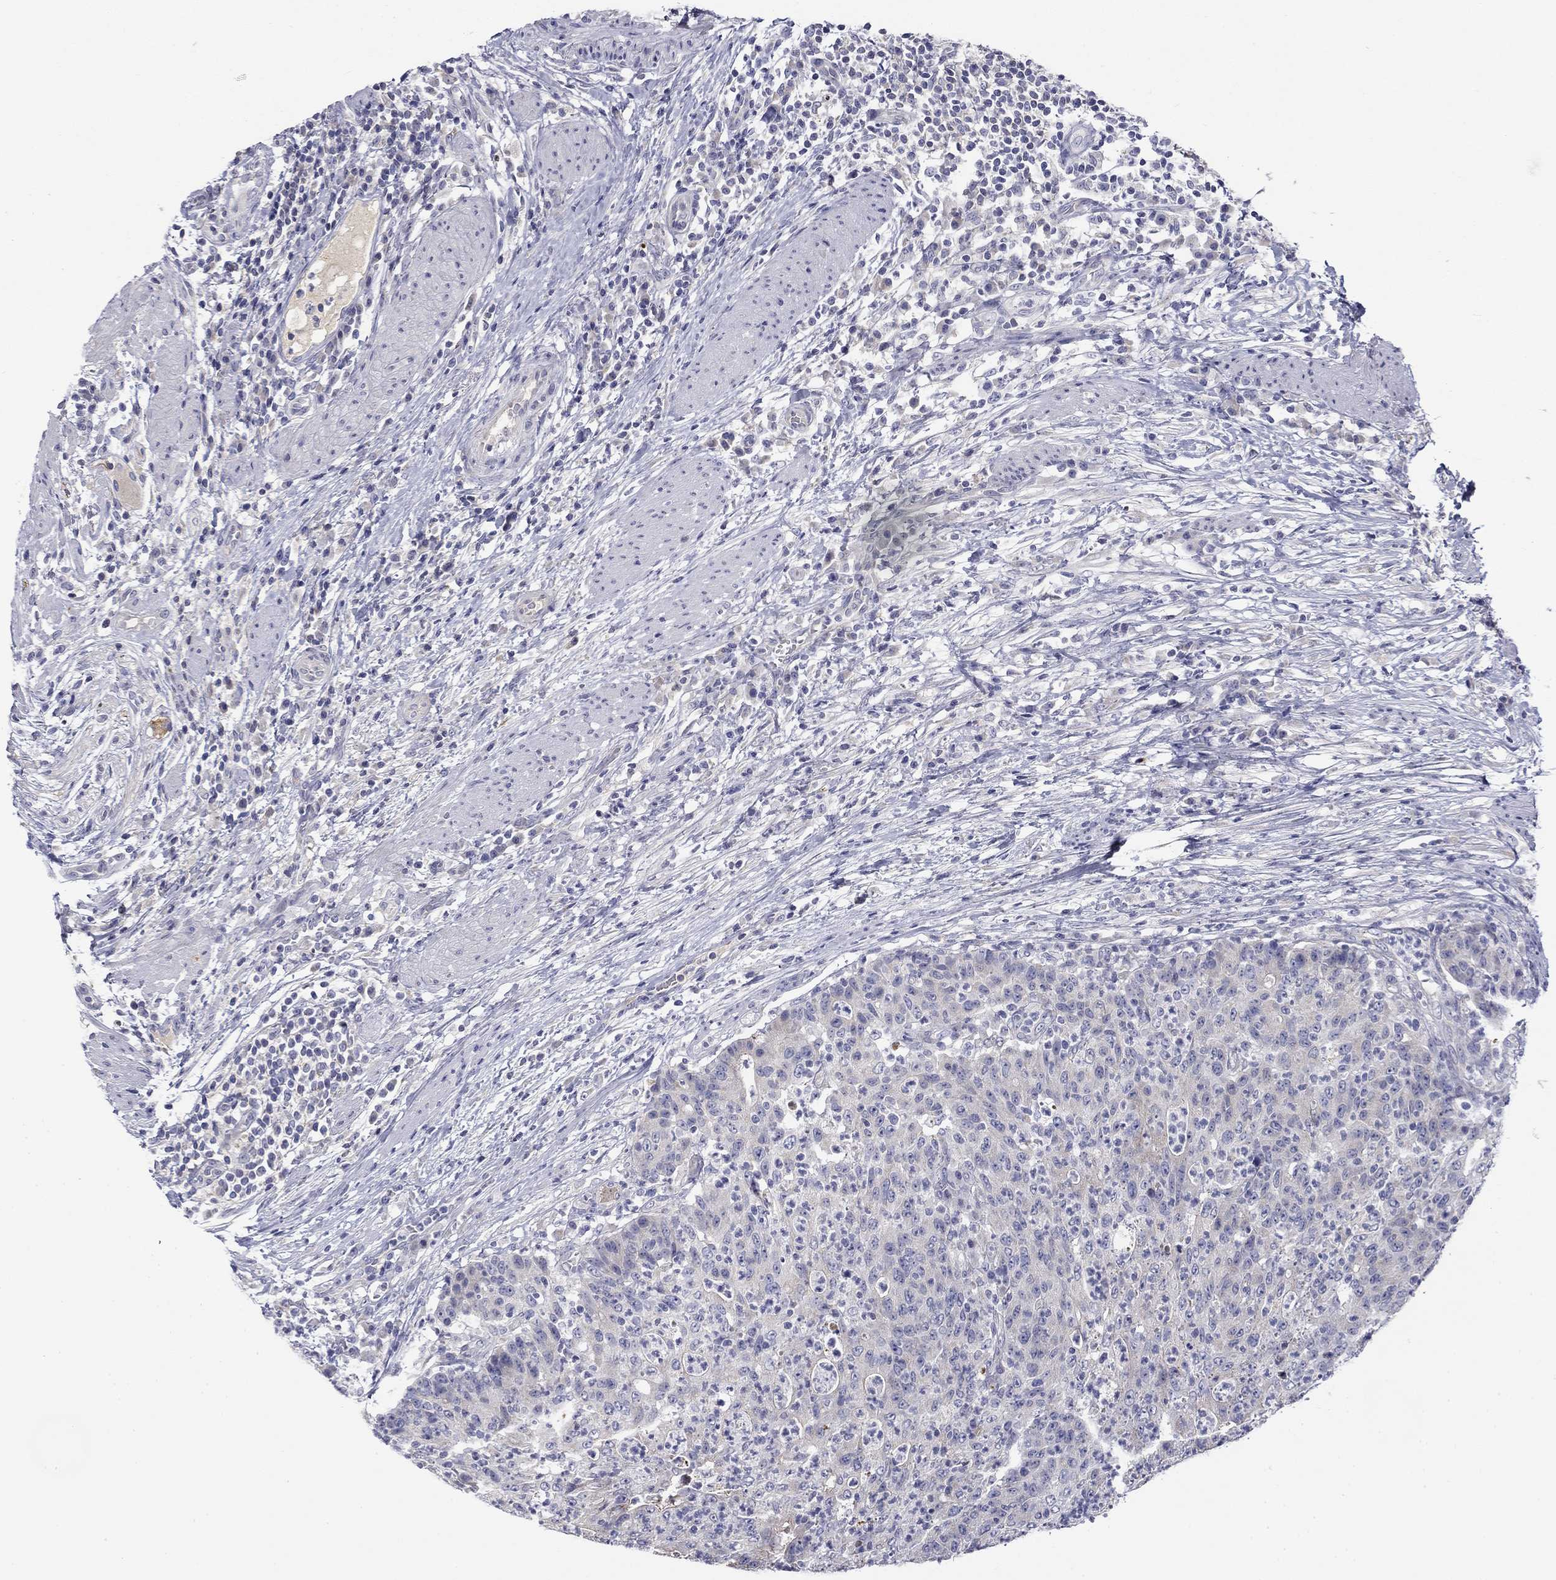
{"staining": {"intensity": "negative", "quantity": "none", "location": "none"}, "tissue": "colorectal cancer", "cell_type": "Tumor cells", "image_type": "cancer", "snomed": [{"axis": "morphology", "description": "Adenocarcinoma, NOS"}, {"axis": "topography", "description": "Colon"}], "caption": "Human colorectal cancer stained for a protein using immunohistochemistry reveals no positivity in tumor cells.", "gene": "SPATA7", "patient": {"sex": "male", "age": 70}}